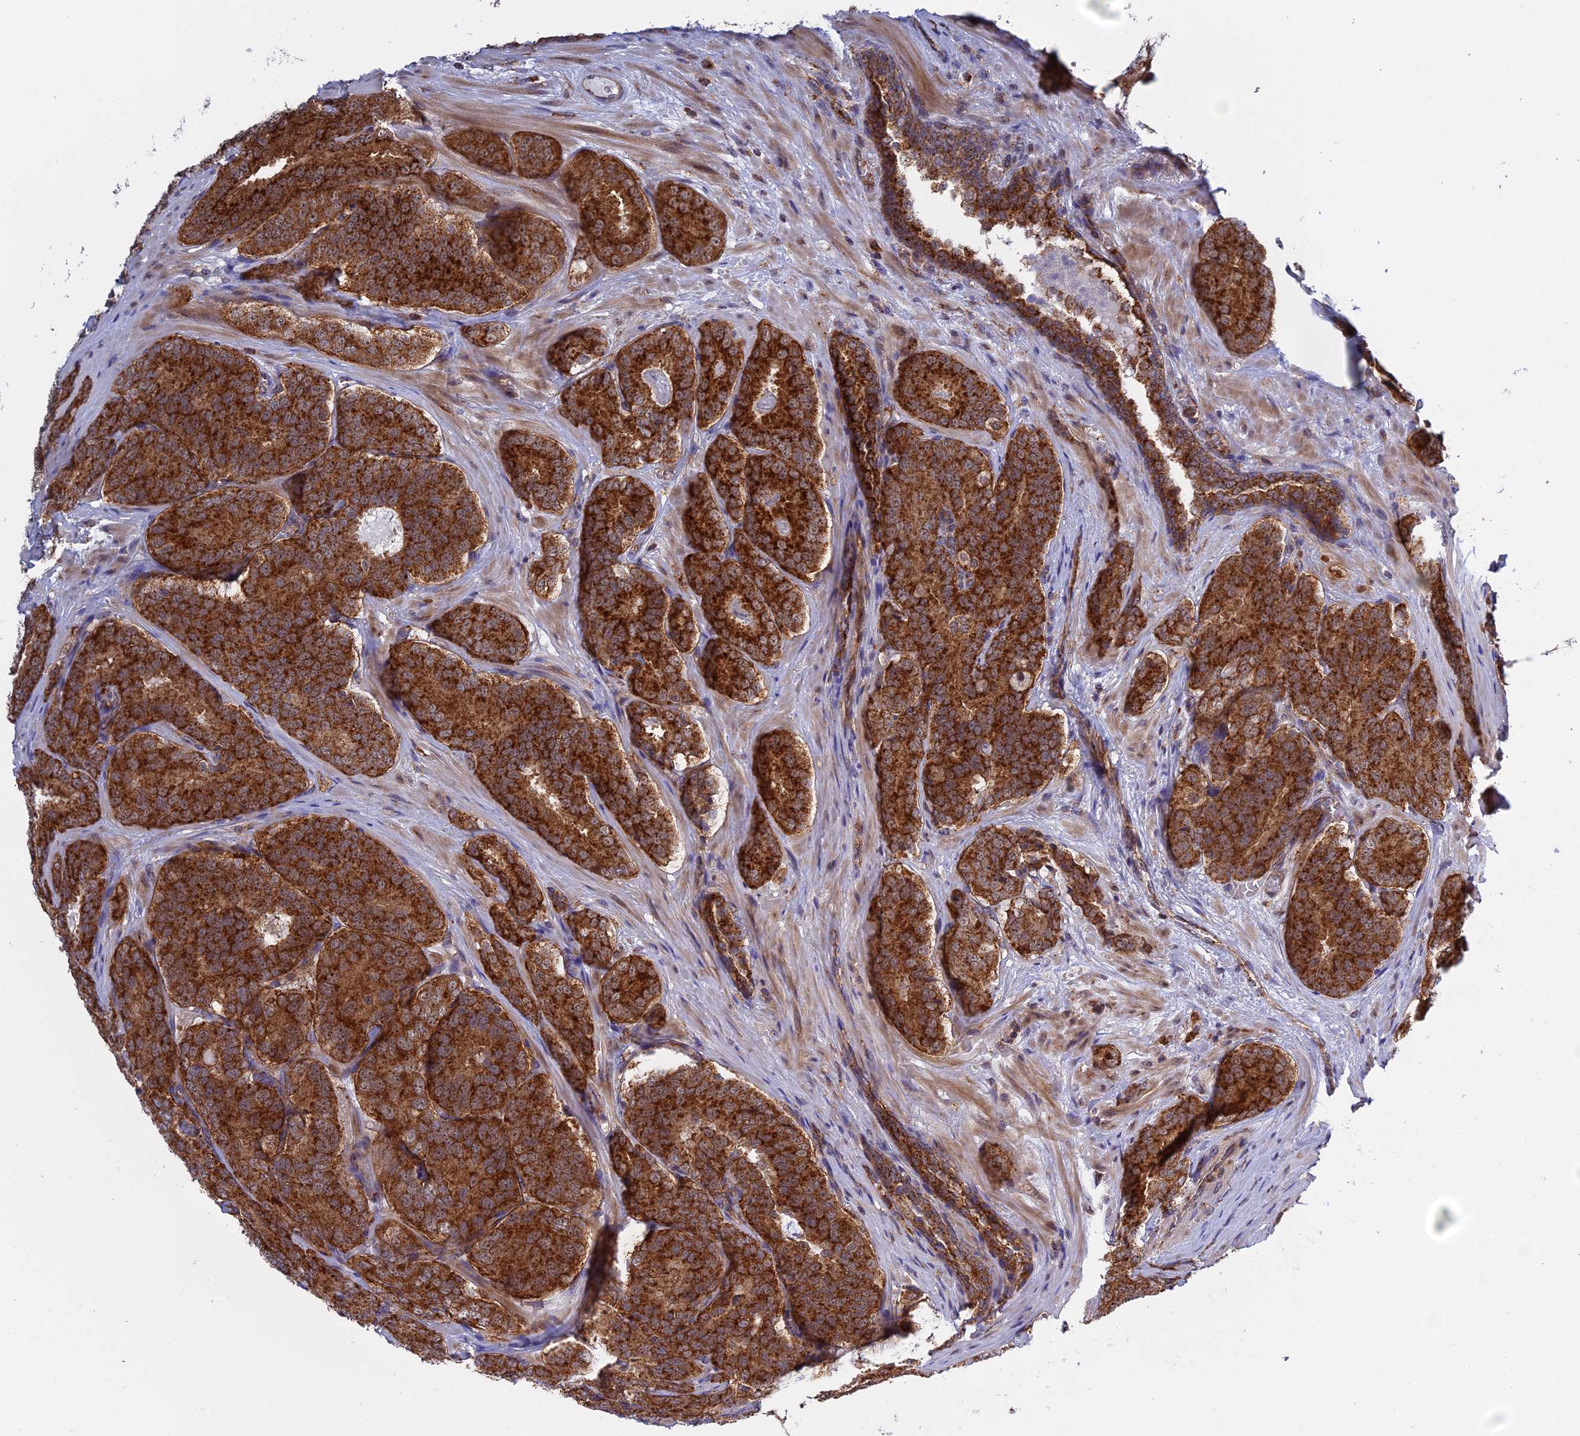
{"staining": {"intensity": "strong", "quantity": ">75%", "location": "cytoplasmic/membranous"}, "tissue": "prostate cancer", "cell_type": "Tumor cells", "image_type": "cancer", "snomed": [{"axis": "morphology", "description": "Adenocarcinoma, High grade"}, {"axis": "topography", "description": "Prostate"}], "caption": "A photomicrograph showing strong cytoplasmic/membranous positivity in approximately >75% of tumor cells in prostate adenocarcinoma (high-grade), as visualized by brown immunohistochemical staining.", "gene": "CLINT1", "patient": {"sex": "male", "age": 63}}